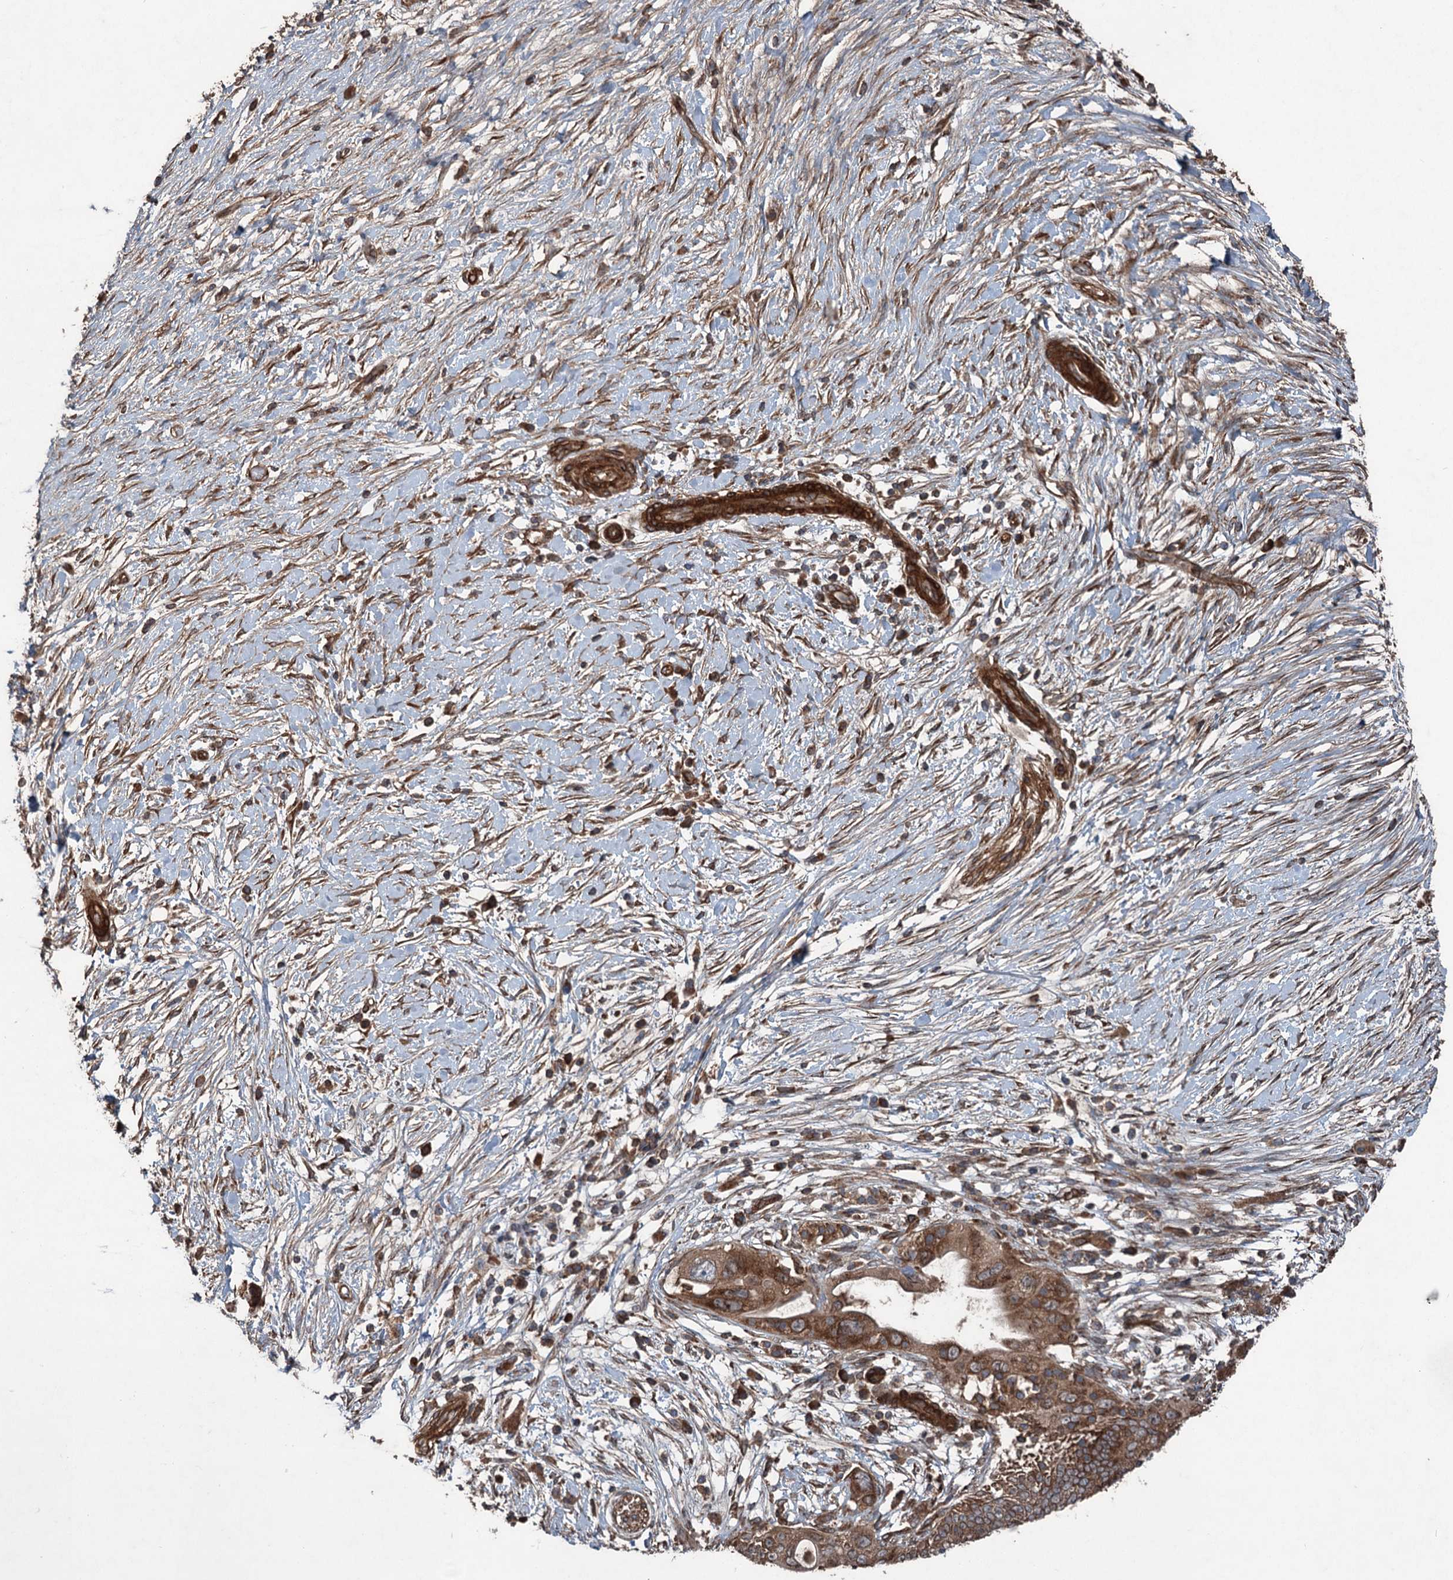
{"staining": {"intensity": "moderate", "quantity": ">75%", "location": "cytoplasmic/membranous"}, "tissue": "pancreatic cancer", "cell_type": "Tumor cells", "image_type": "cancer", "snomed": [{"axis": "morphology", "description": "Adenocarcinoma, NOS"}, {"axis": "topography", "description": "Pancreas"}], "caption": "This is an image of IHC staining of pancreatic cancer (adenocarcinoma), which shows moderate positivity in the cytoplasmic/membranous of tumor cells.", "gene": "RNF214", "patient": {"sex": "male", "age": 68}}